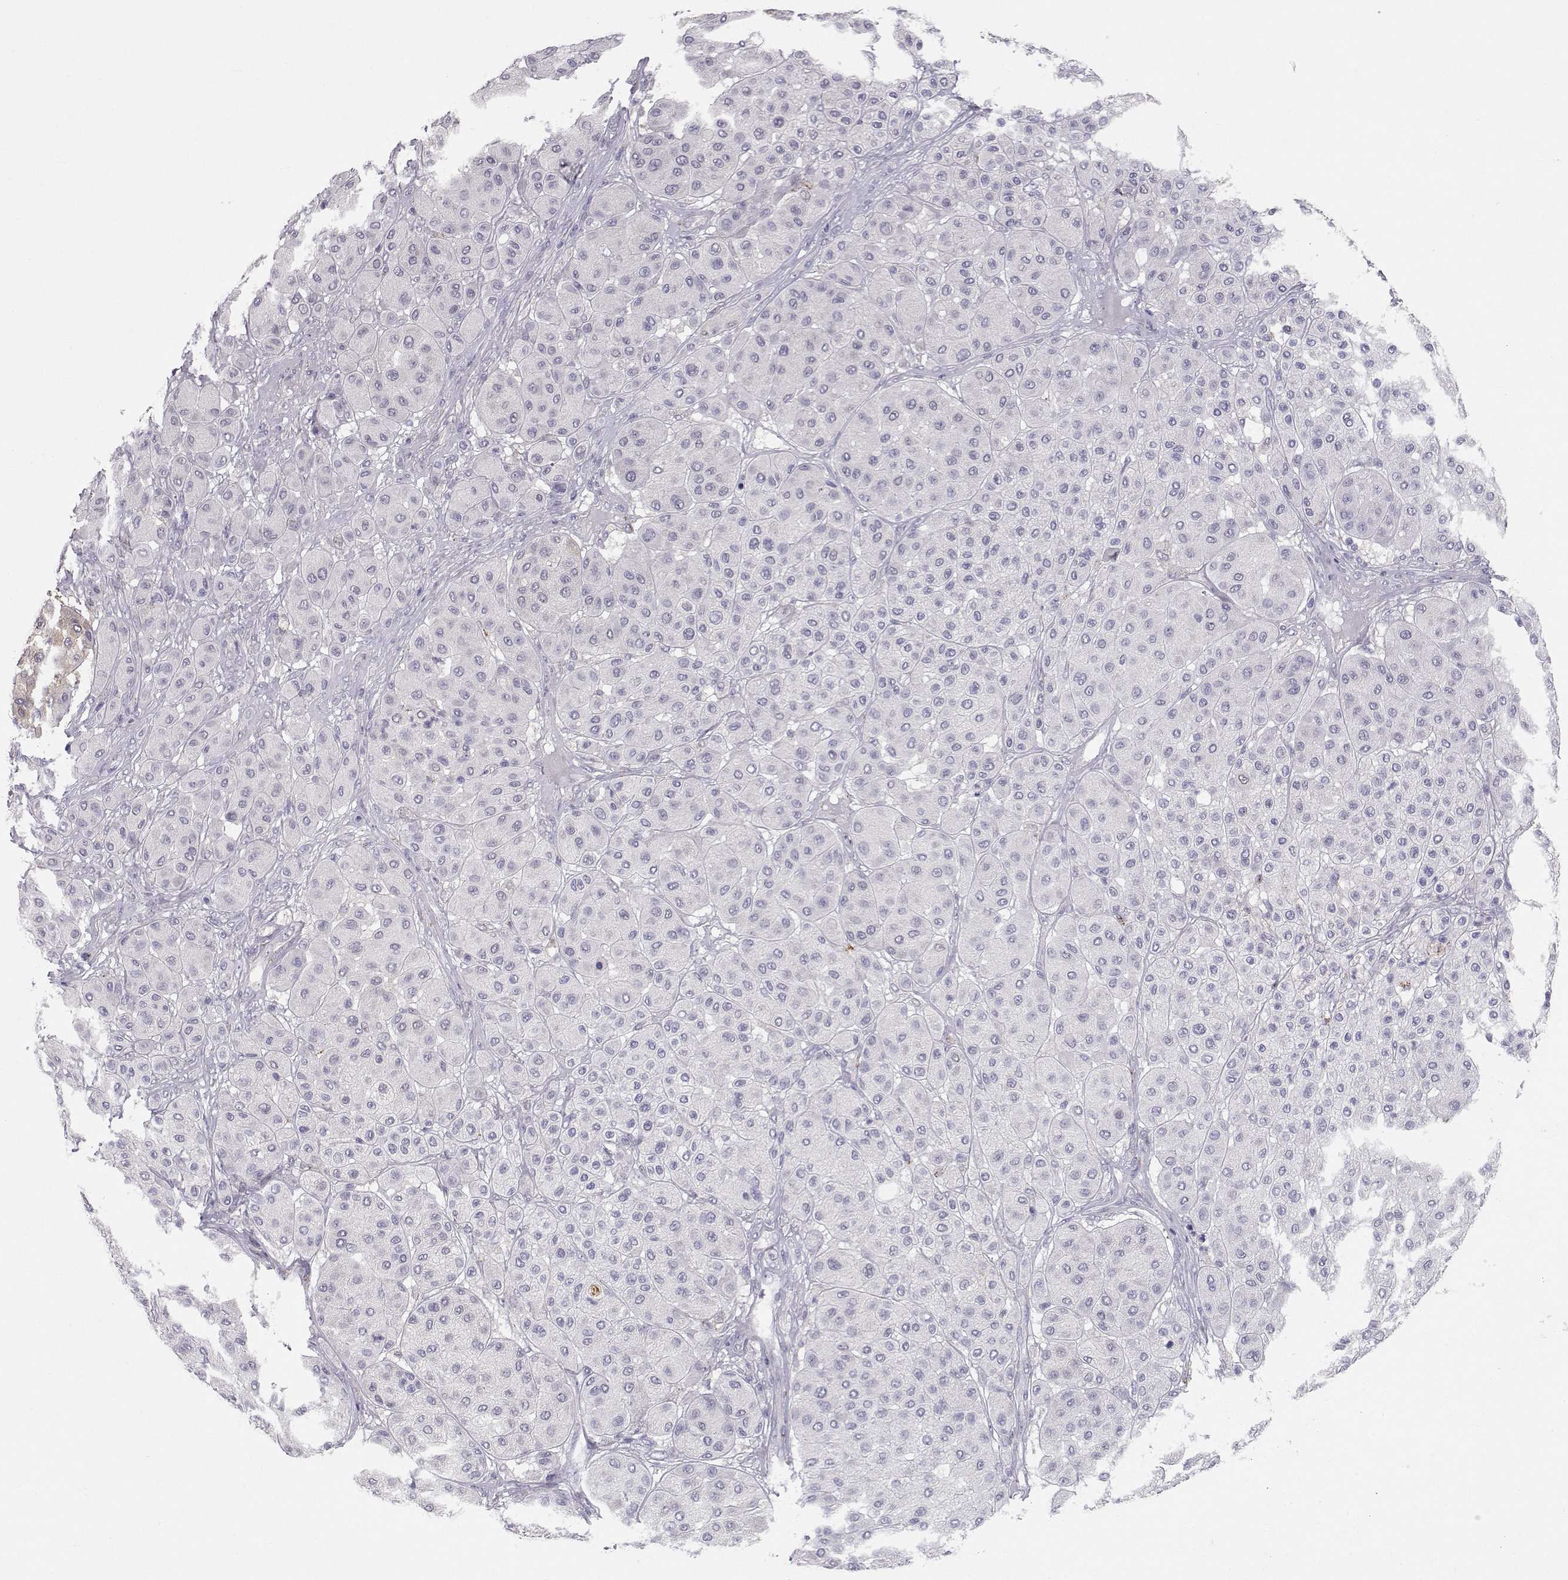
{"staining": {"intensity": "negative", "quantity": "none", "location": "none"}, "tissue": "melanoma", "cell_type": "Tumor cells", "image_type": "cancer", "snomed": [{"axis": "morphology", "description": "Malignant melanoma, Metastatic site"}, {"axis": "topography", "description": "Smooth muscle"}], "caption": "Immunohistochemical staining of human malignant melanoma (metastatic site) reveals no significant staining in tumor cells.", "gene": "NPVF", "patient": {"sex": "male", "age": 41}}